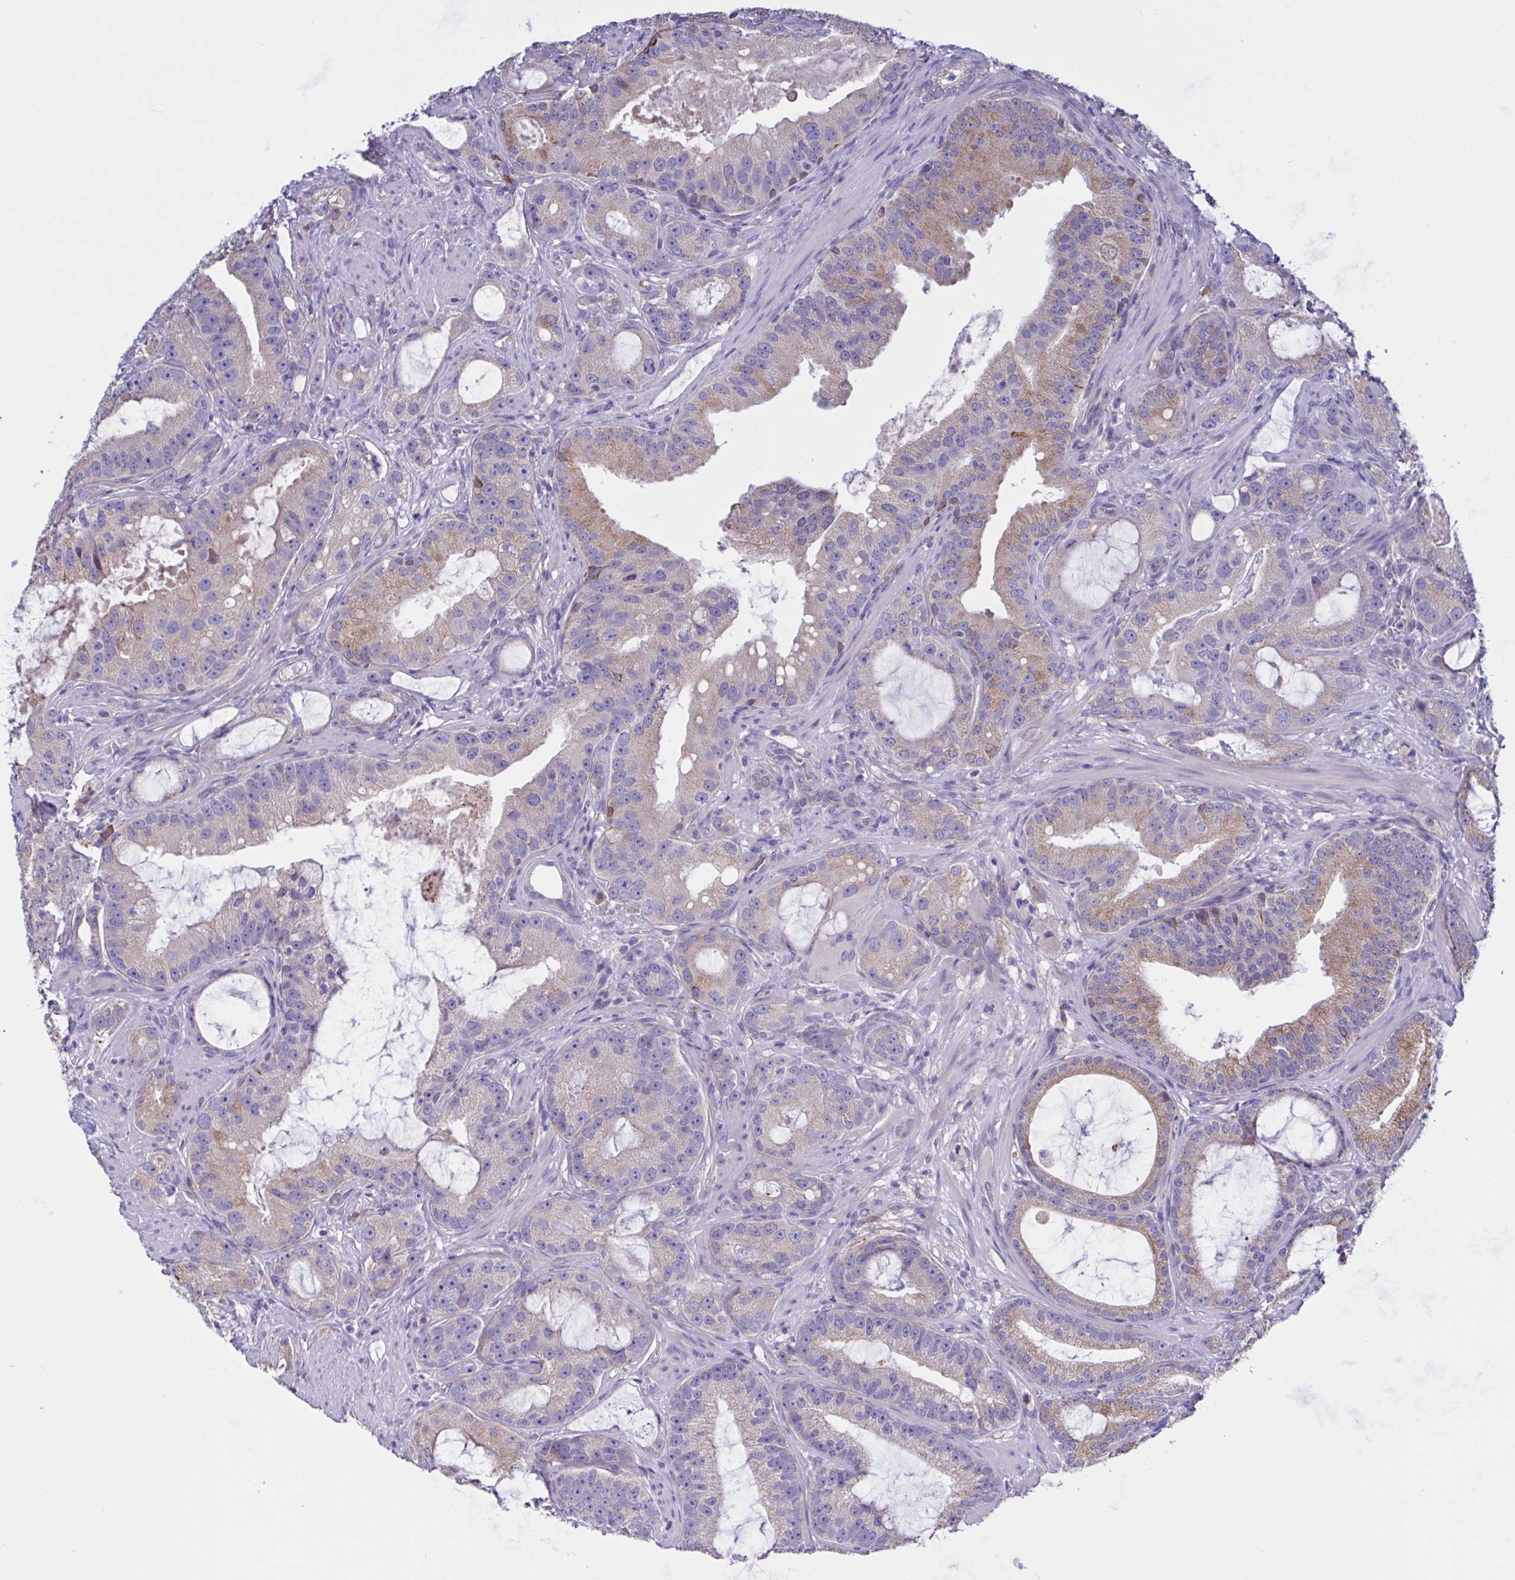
{"staining": {"intensity": "weak", "quantity": "25%-75%", "location": "cytoplasmic/membranous"}, "tissue": "prostate cancer", "cell_type": "Tumor cells", "image_type": "cancer", "snomed": [{"axis": "morphology", "description": "Adenocarcinoma, High grade"}, {"axis": "topography", "description": "Prostate"}], "caption": "High-power microscopy captured an immunohistochemistry (IHC) image of high-grade adenocarcinoma (prostate), revealing weak cytoplasmic/membranous positivity in about 25%-75% of tumor cells. (Stains: DAB (3,3'-diaminobenzidine) in brown, nuclei in blue, Microscopy: brightfield microscopy at high magnification).", "gene": "SLC66A1", "patient": {"sex": "male", "age": 65}}